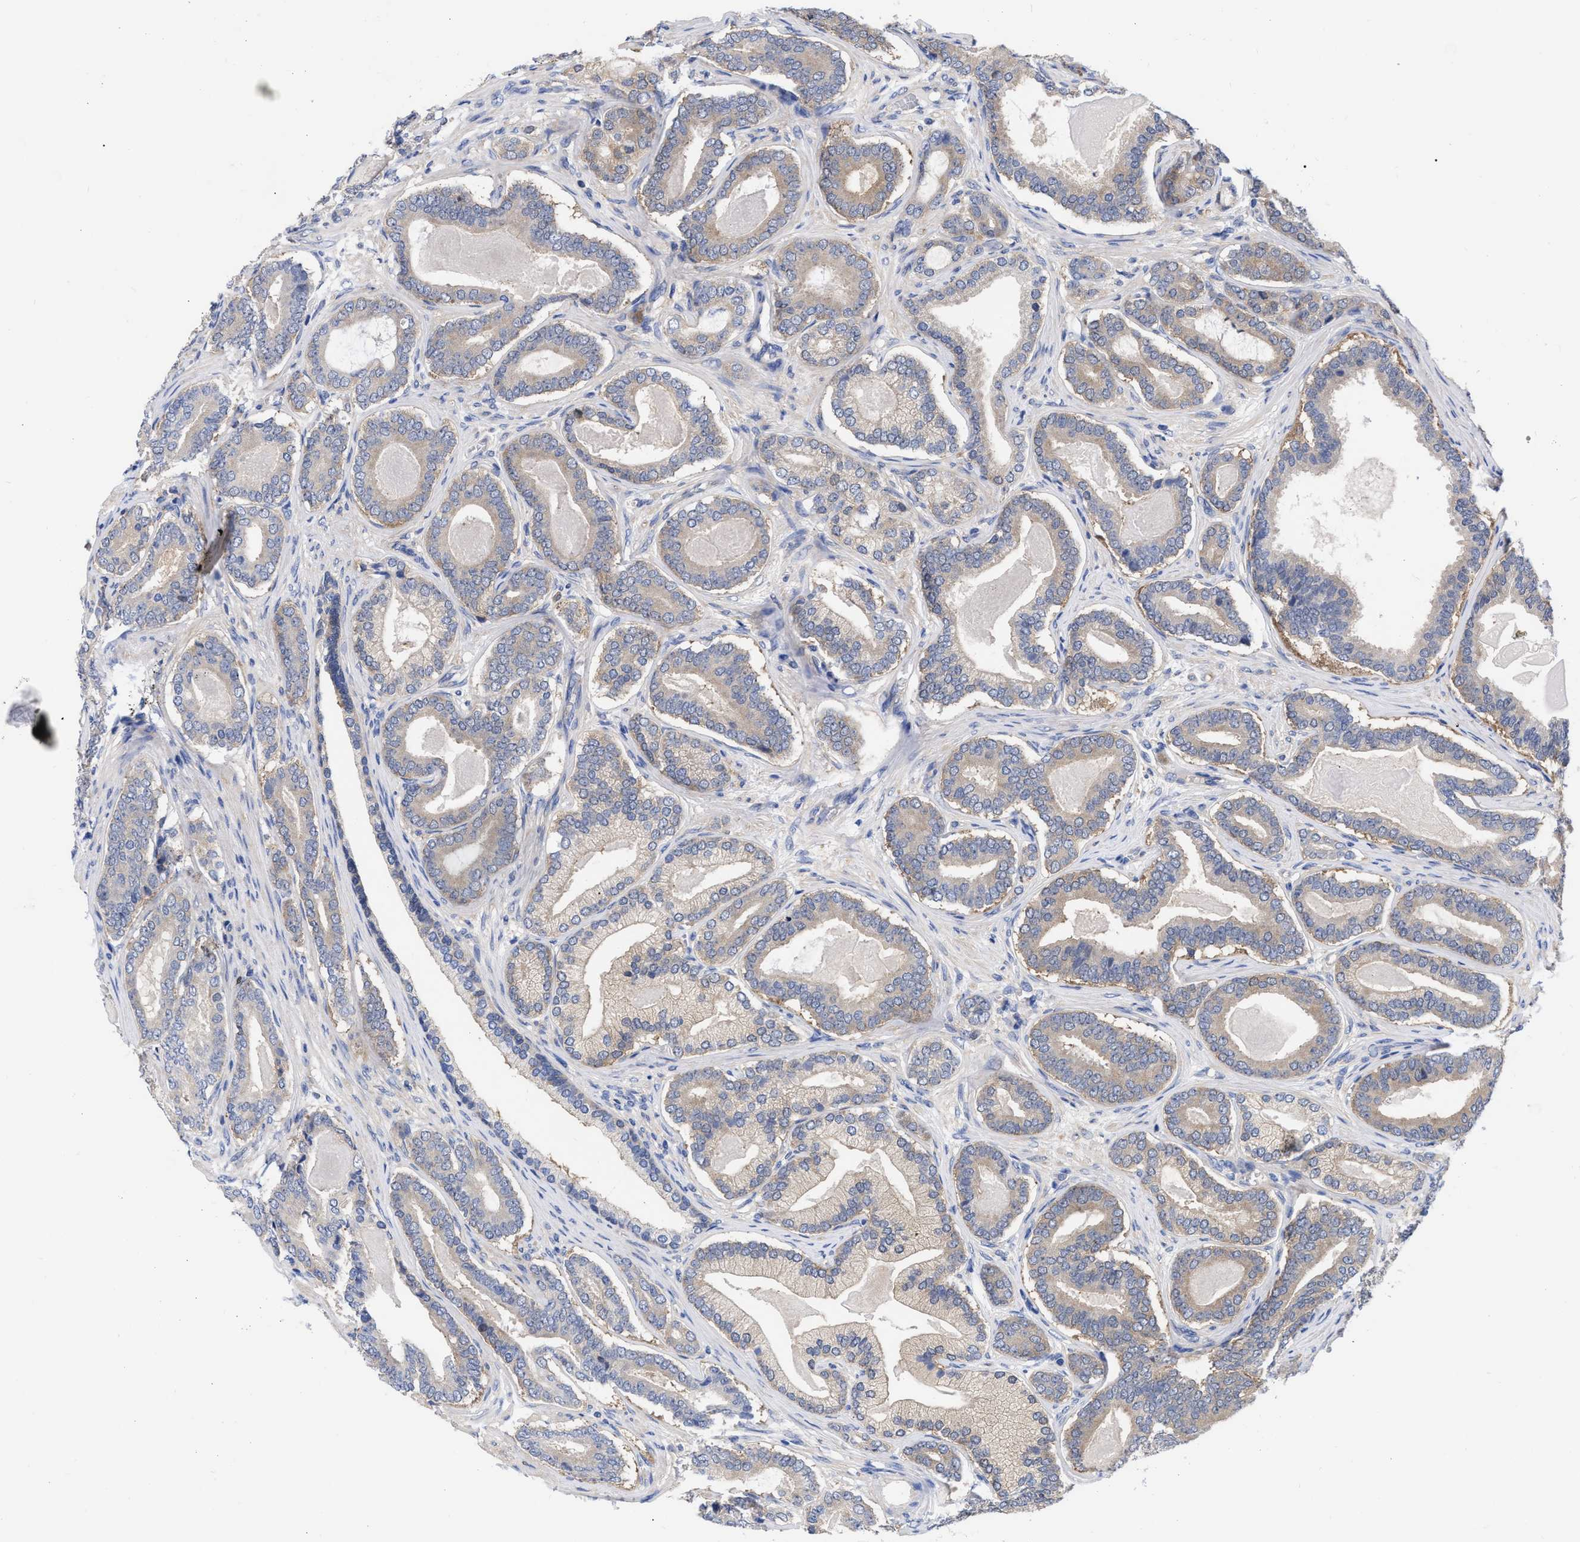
{"staining": {"intensity": "weak", "quantity": ">75%", "location": "cytoplasmic/membranous"}, "tissue": "prostate cancer", "cell_type": "Tumor cells", "image_type": "cancer", "snomed": [{"axis": "morphology", "description": "Adenocarcinoma, High grade"}, {"axis": "topography", "description": "Prostate"}], "caption": "Human high-grade adenocarcinoma (prostate) stained with a protein marker demonstrates weak staining in tumor cells.", "gene": "RBKS", "patient": {"sex": "male", "age": 60}}